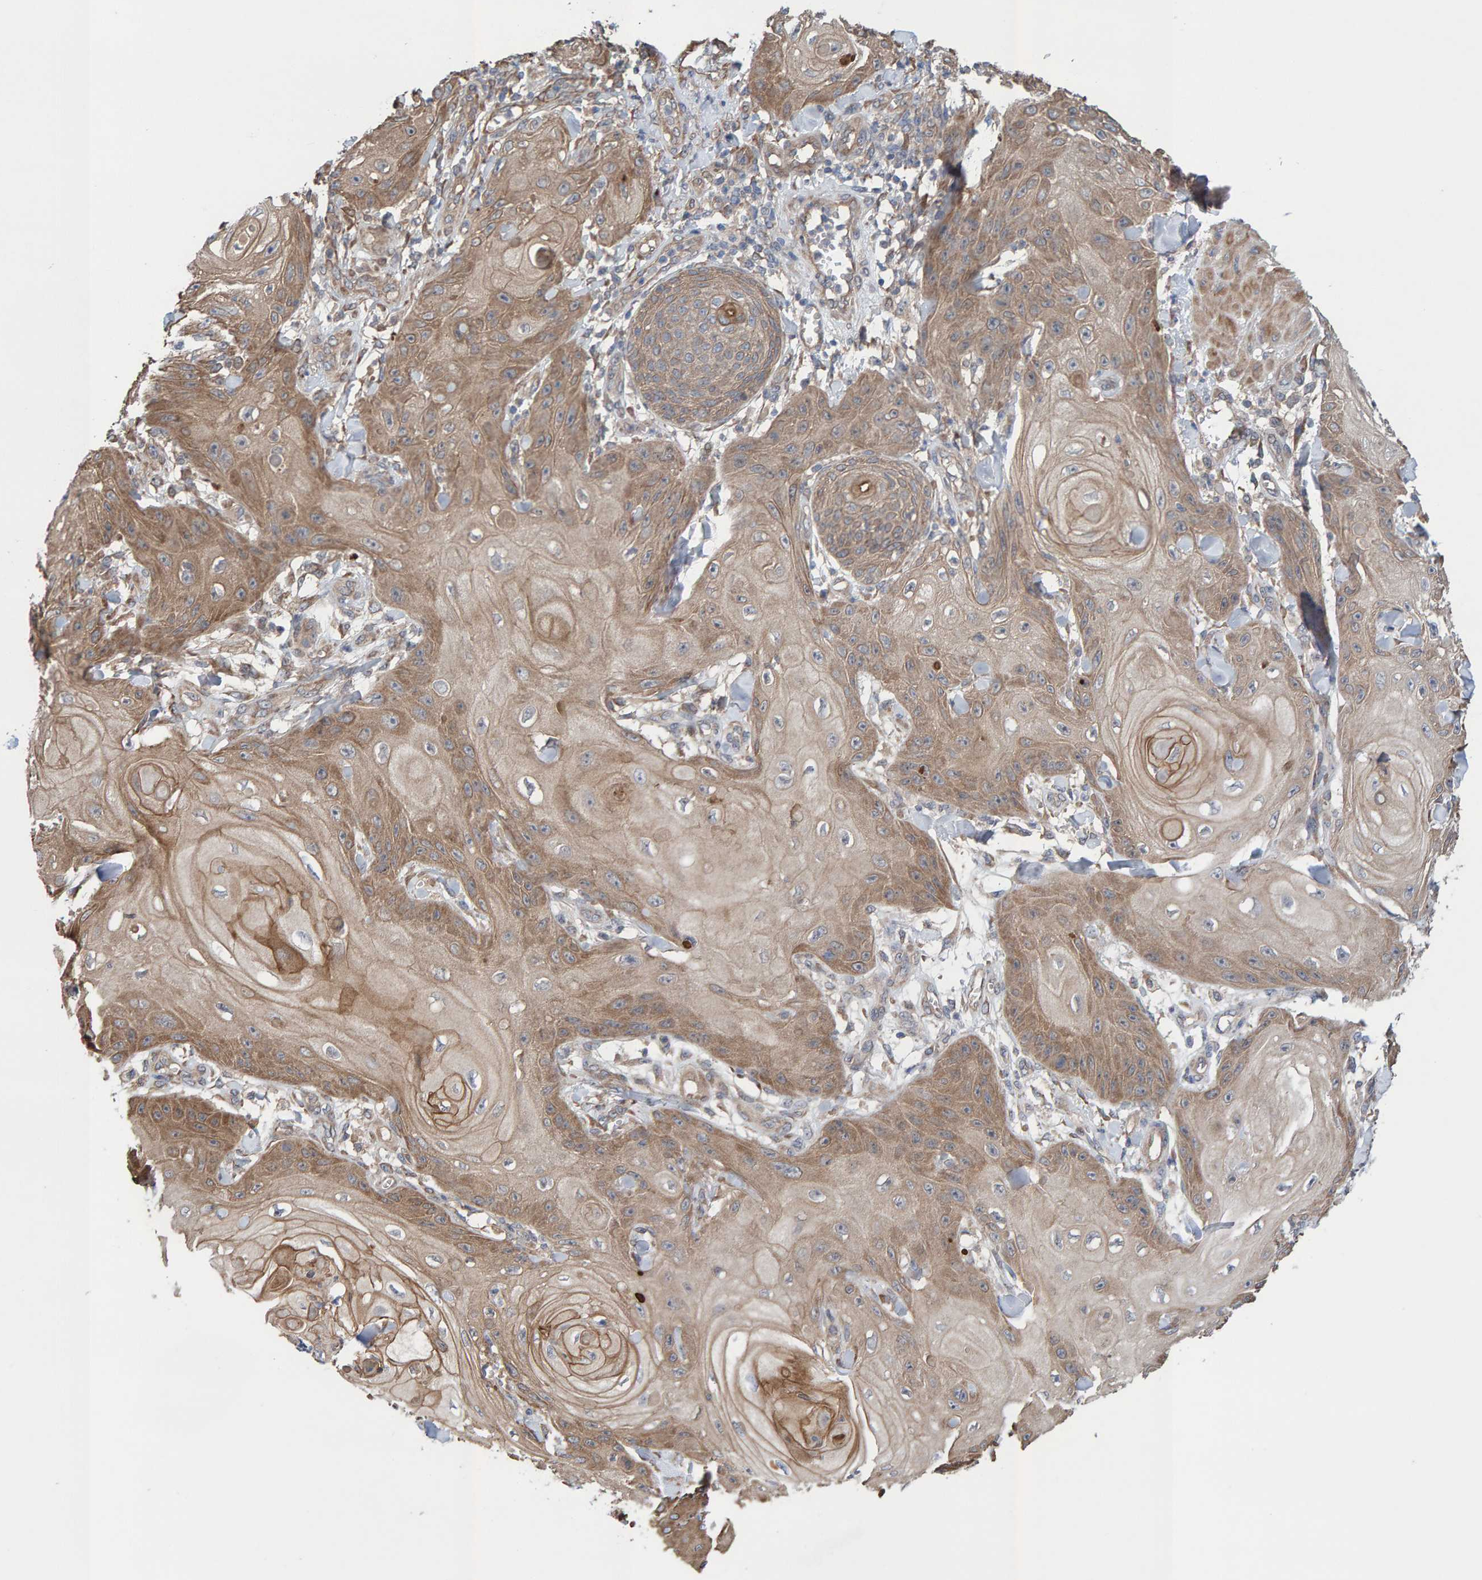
{"staining": {"intensity": "moderate", "quantity": ">75%", "location": "cytoplasmic/membranous"}, "tissue": "skin cancer", "cell_type": "Tumor cells", "image_type": "cancer", "snomed": [{"axis": "morphology", "description": "Squamous cell carcinoma, NOS"}, {"axis": "topography", "description": "Skin"}], "caption": "A brown stain shows moderate cytoplasmic/membranous expression of a protein in human skin cancer (squamous cell carcinoma) tumor cells.", "gene": "LRSAM1", "patient": {"sex": "male", "age": 74}}